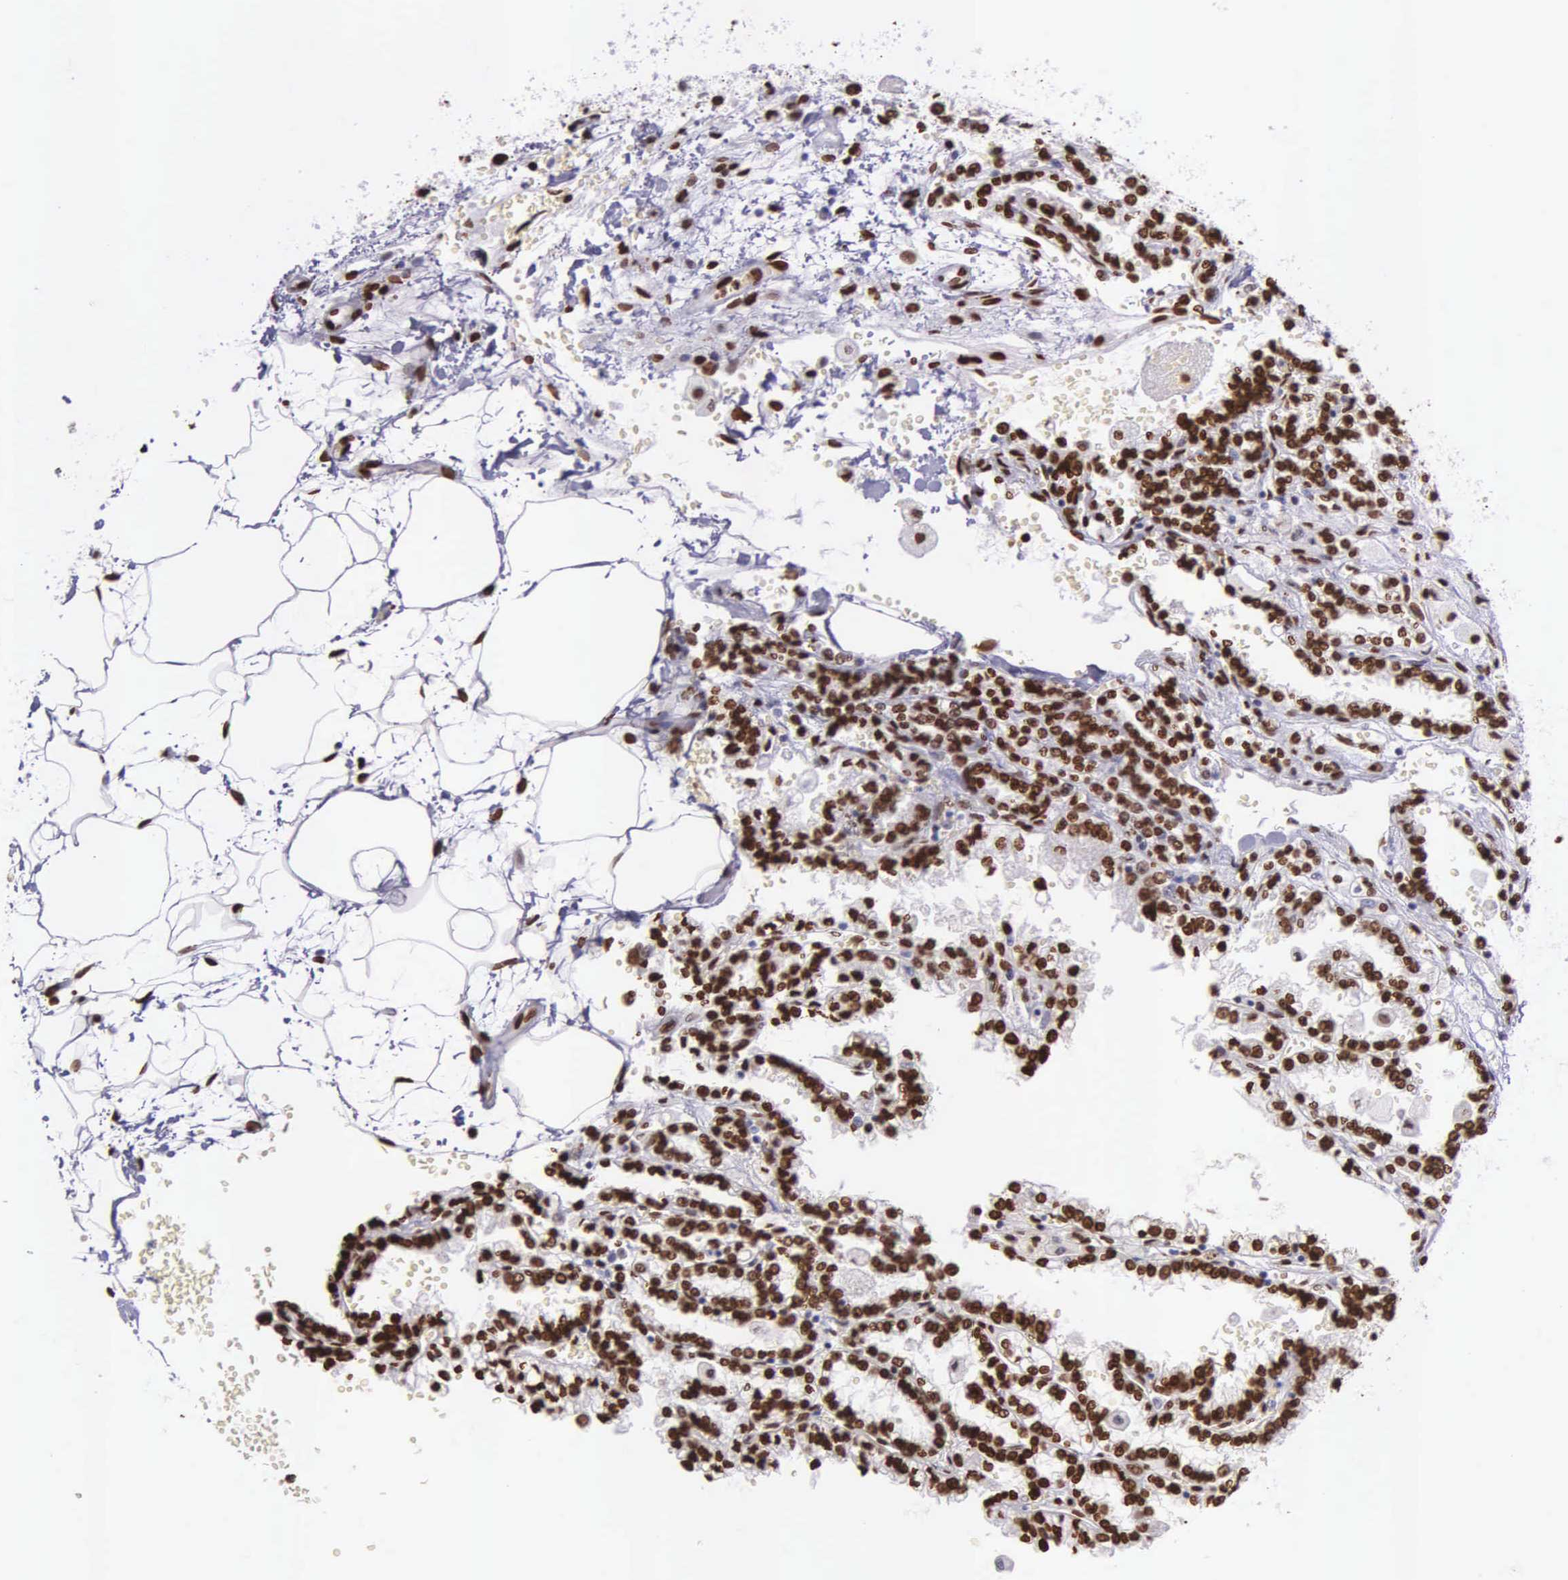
{"staining": {"intensity": "strong", "quantity": ">75%", "location": "nuclear"}, "tissue": "renal cancer", "cell_type": "Tumor cells", "image_type": "cancer", "snomed": [{"axis": "morphology", "description": "Adenocarcinoma, NOS"}, {"axis": "topography", "description": "Kidney"}], "caption": "Immunohistochemical staining of renal cancer (adenocarcinoma) shows high levels of strong nuclear expression in about >75% of tumor cells.", "gene": "H1-0", "patient": {"sex": "female", "age": 56}}